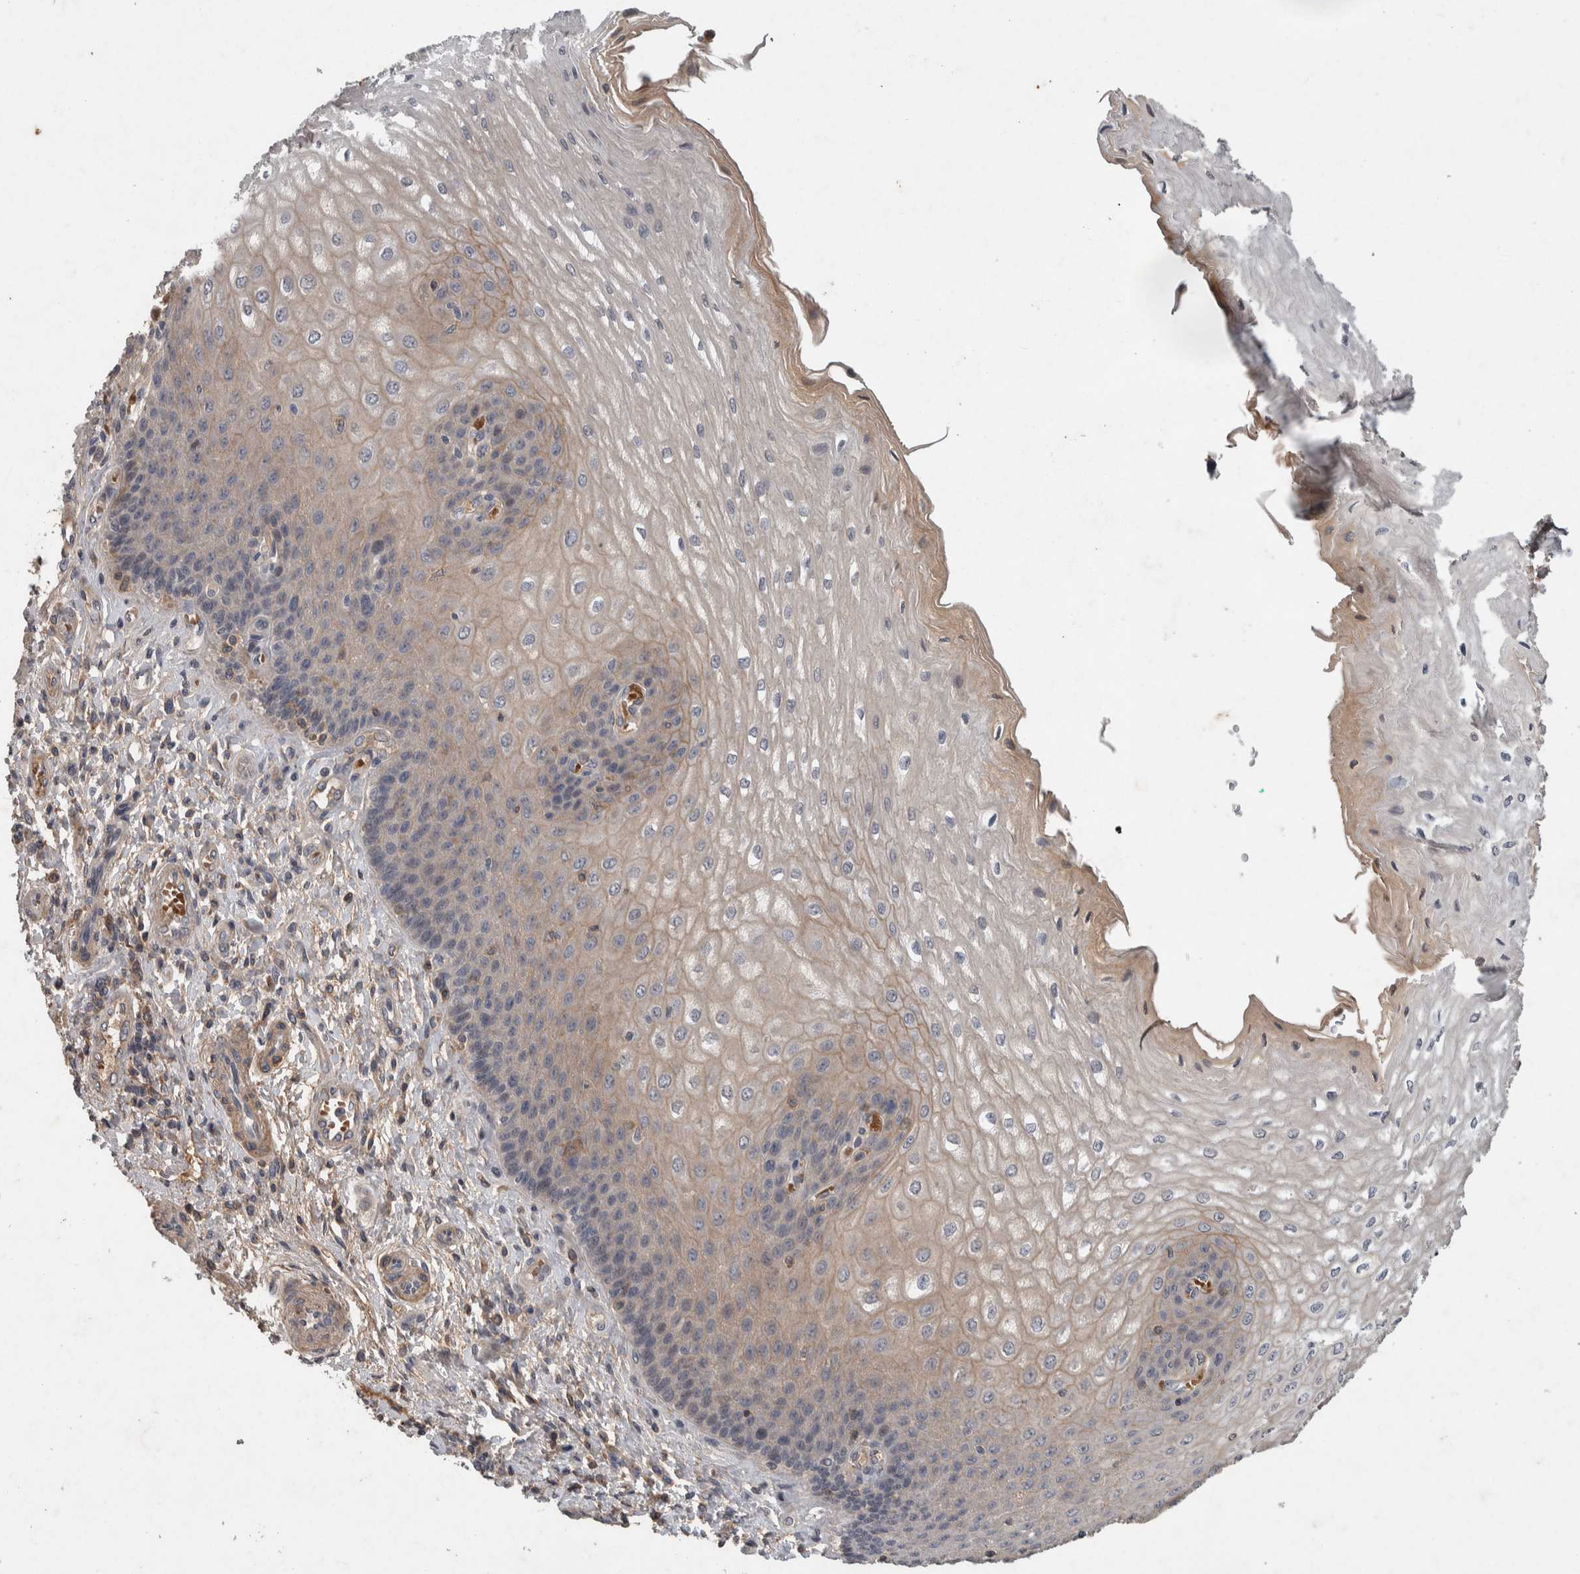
{"staining": {"intensity": "weak", "quantity": "25%-75%", "location": "cytoplasmic/membranous"}, "tissue": "esophagus", "cell_type": "Squamous epithelial cells", "image_type": "normal", "snomed": [{"axis": "morphology", "description": "Normal tissue, NOS"}, {"axis": "topography", "description": "Esophagus"}], "caption": "Human esophagus stained for a protein (brown) displays weak cytoplasmic/membranous positive expression in approximately 25%-75% of squamous epithelial cells.", "gene": "CHRM3", "patient": {"sex": "male", "age": 54}}